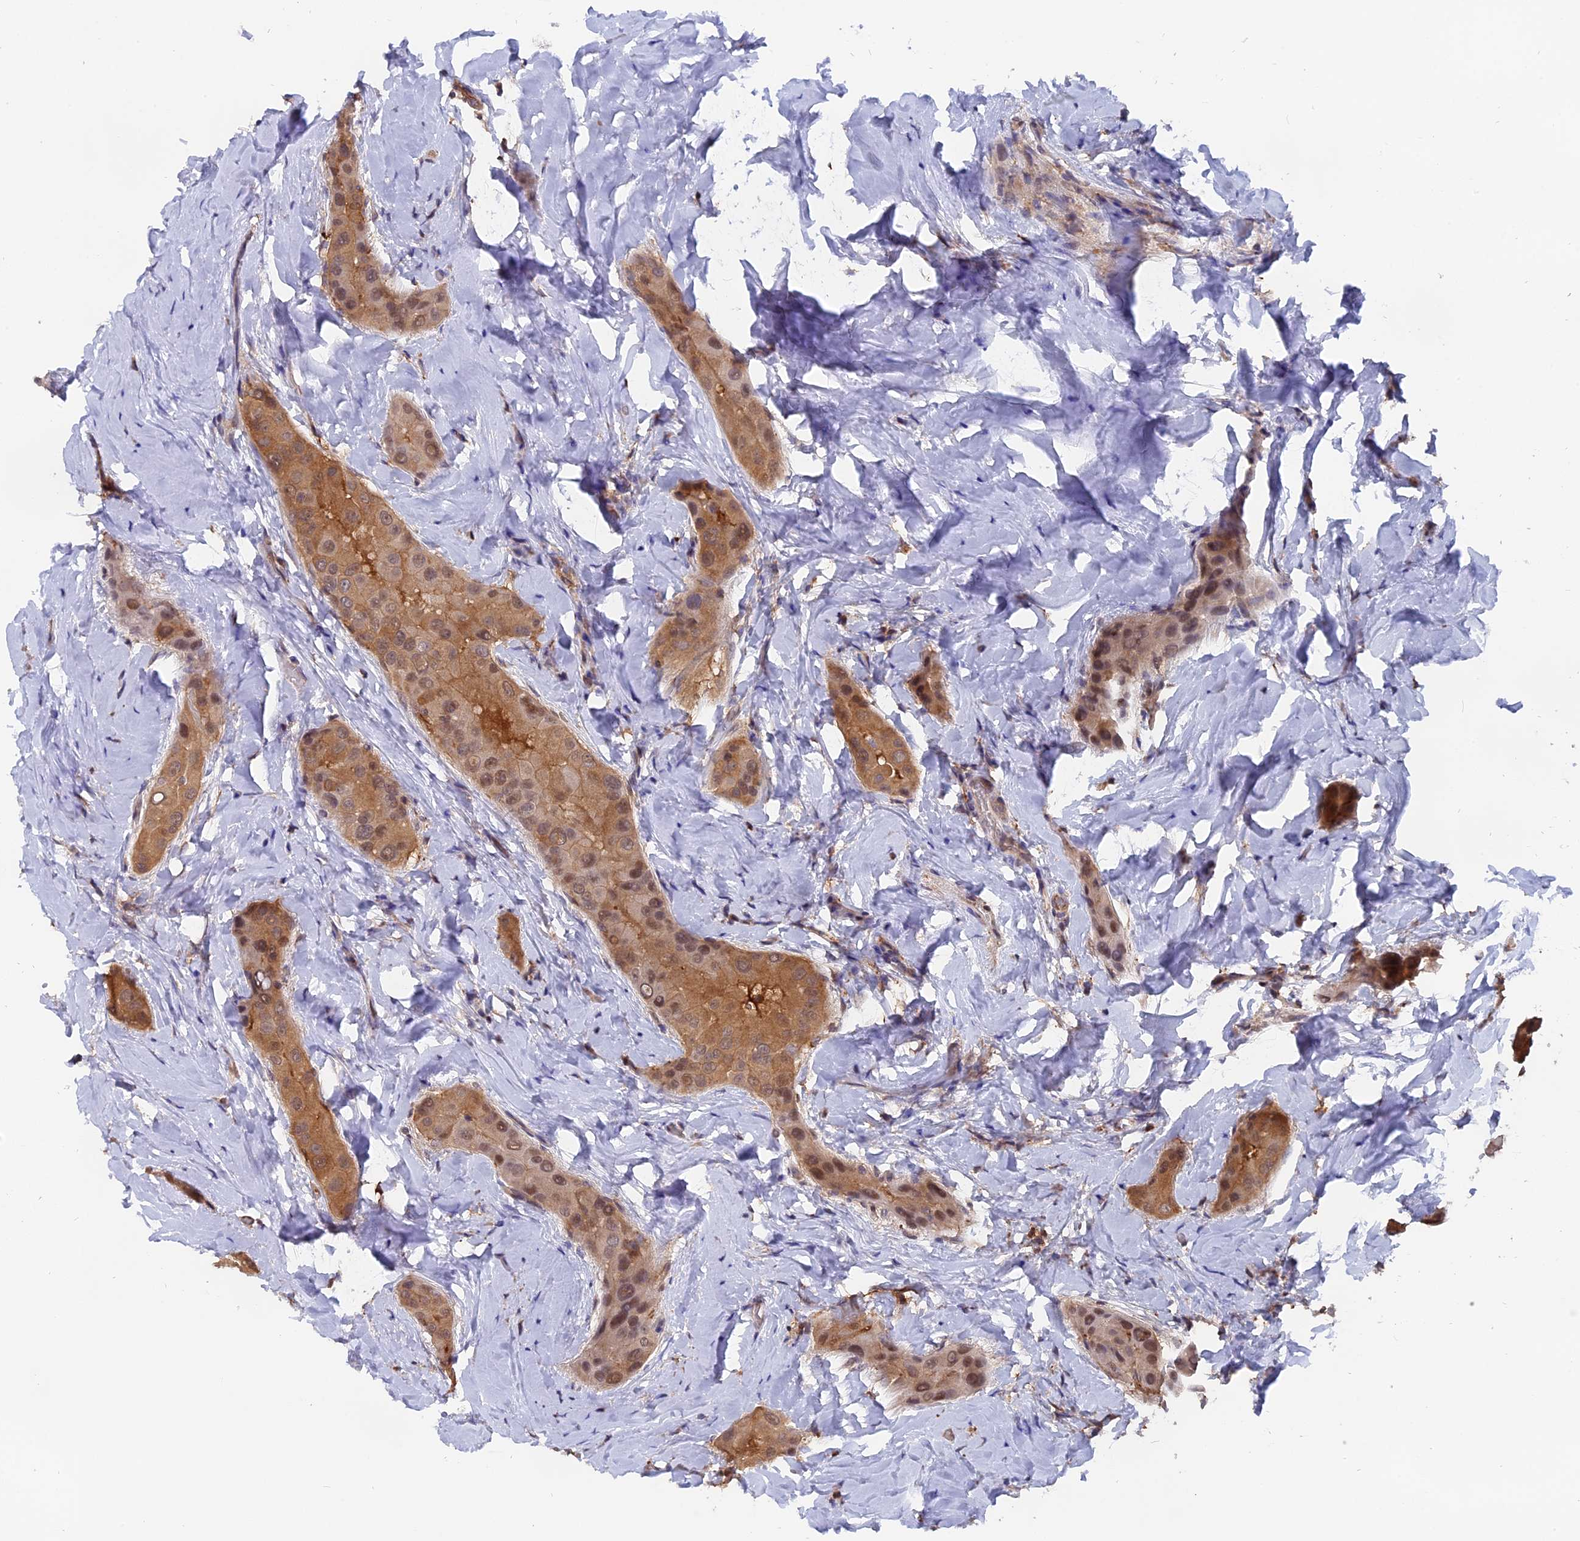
{"staining": {"intensity": "moderate", "quantity": ">75%", "location": "cytoplasmic/membranous,nuclear"}, "tissue": "thyroid cancer", "cell_type": "Tumor cells", "image_type": "cancer", "snomed": [{"axis": "morphology", "description": "Papillary adenocarcinoma, NOS"}, {"axis": "topography", "description": "Thyroid gland"}], "caption": "A brown stain labels moderate cytoplasmic/membranous and nuclear staining of a protein in human papillary adenocarcinoma (thyroid) tumor cells.", "gene": "FAM118B", "patient": {"sex": "male", "age": 33}}